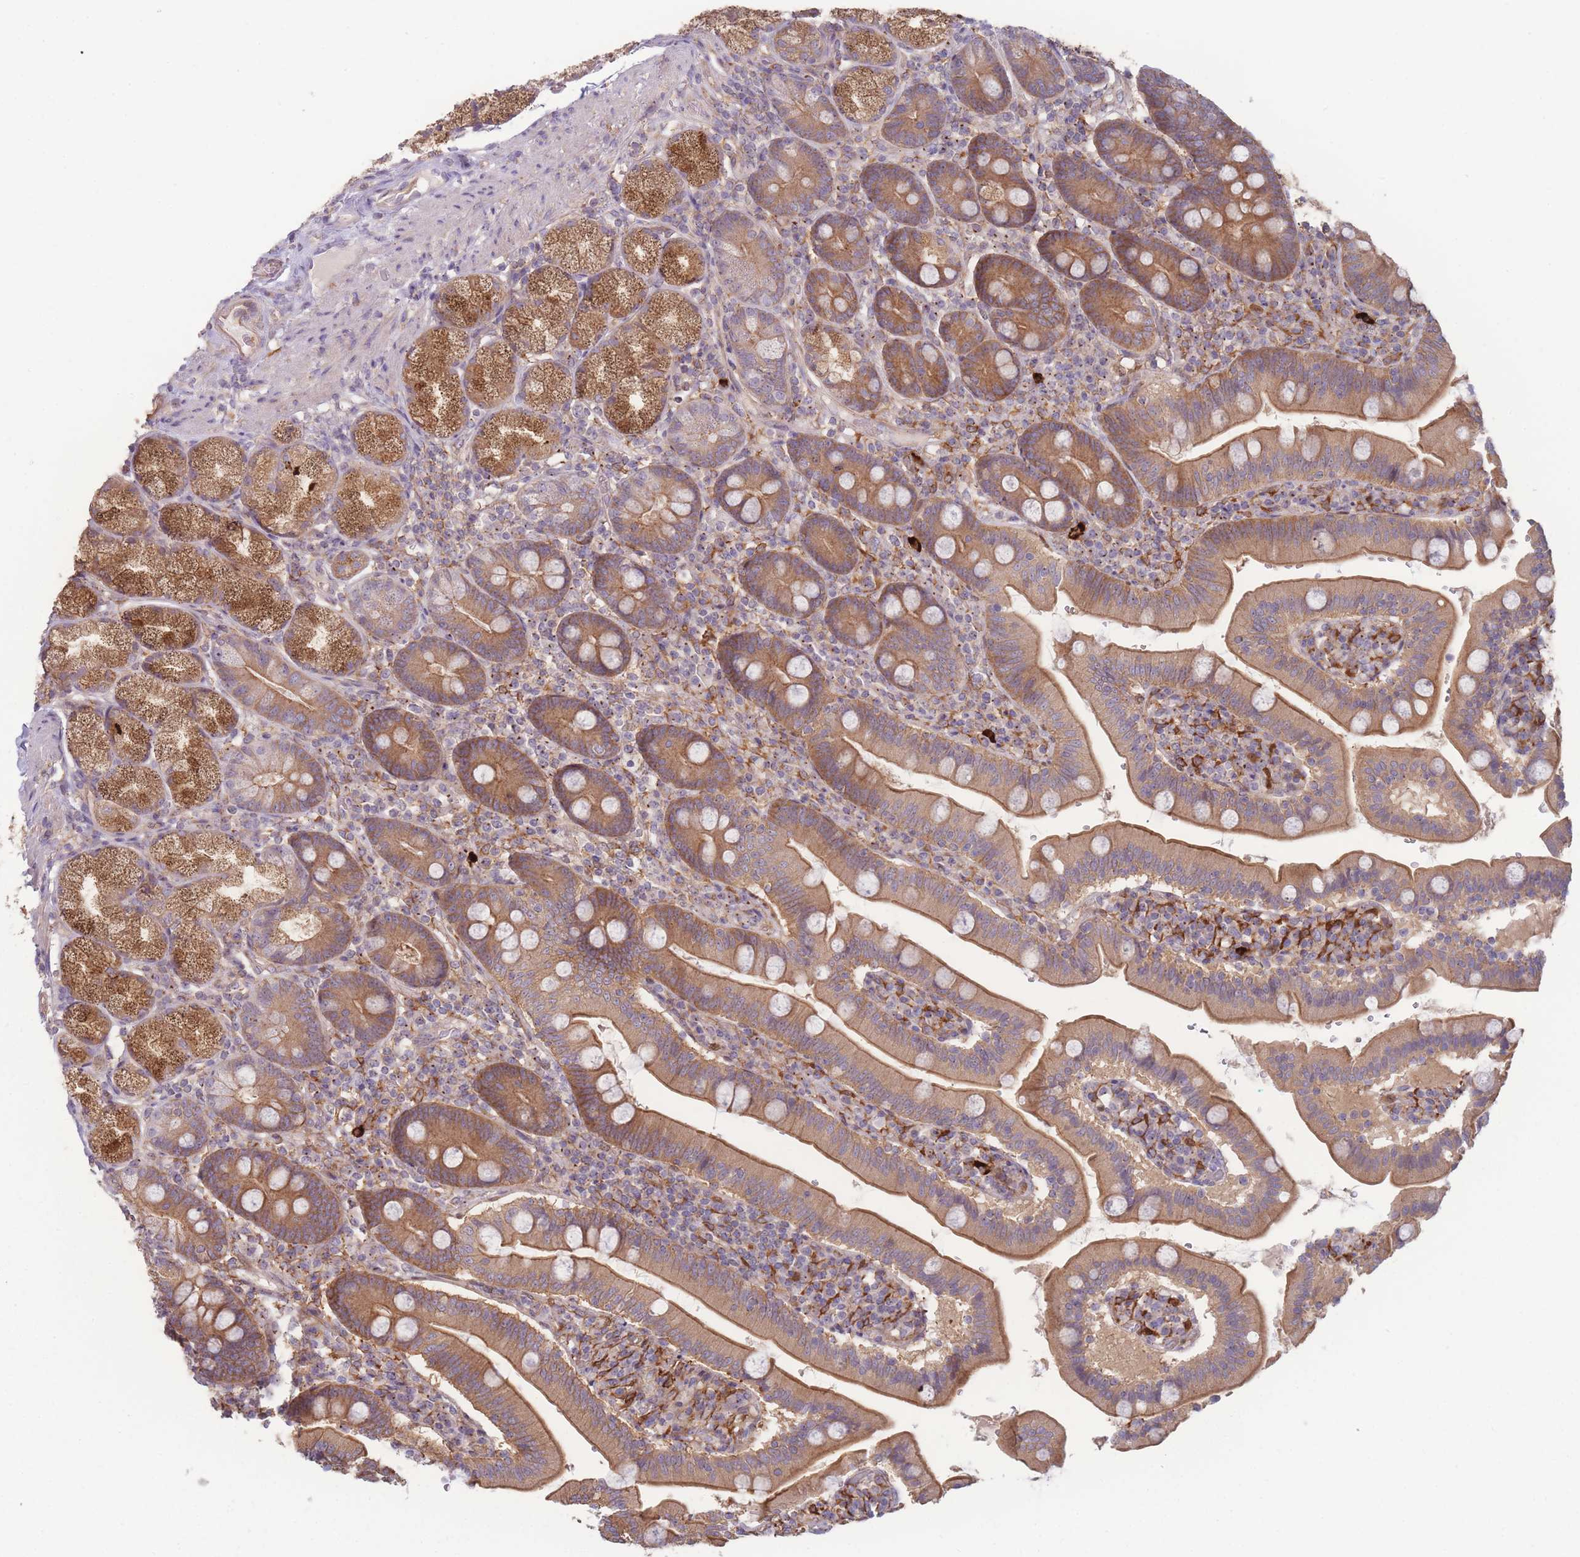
{"staining": {"intensity": "strong", "quantity": ">75%", "location": "cytoplasmic/membranous"}, "tissue": "duodenum", "cell_type": "Glandular cells", "image_type": "normal", "snomed": [{"axis": "morphology", "description": "Normal tissue, NOS"}, {"axis": "topography", "description": "Duodenum"}], "caption": "Glandular cells display high levels of strong cytoplasmic/membranous staining in approximately >75% of cells in unremarkable duodenum.", "gene": "STEAP3", "patient": {"sex": "female", "age": 67}}